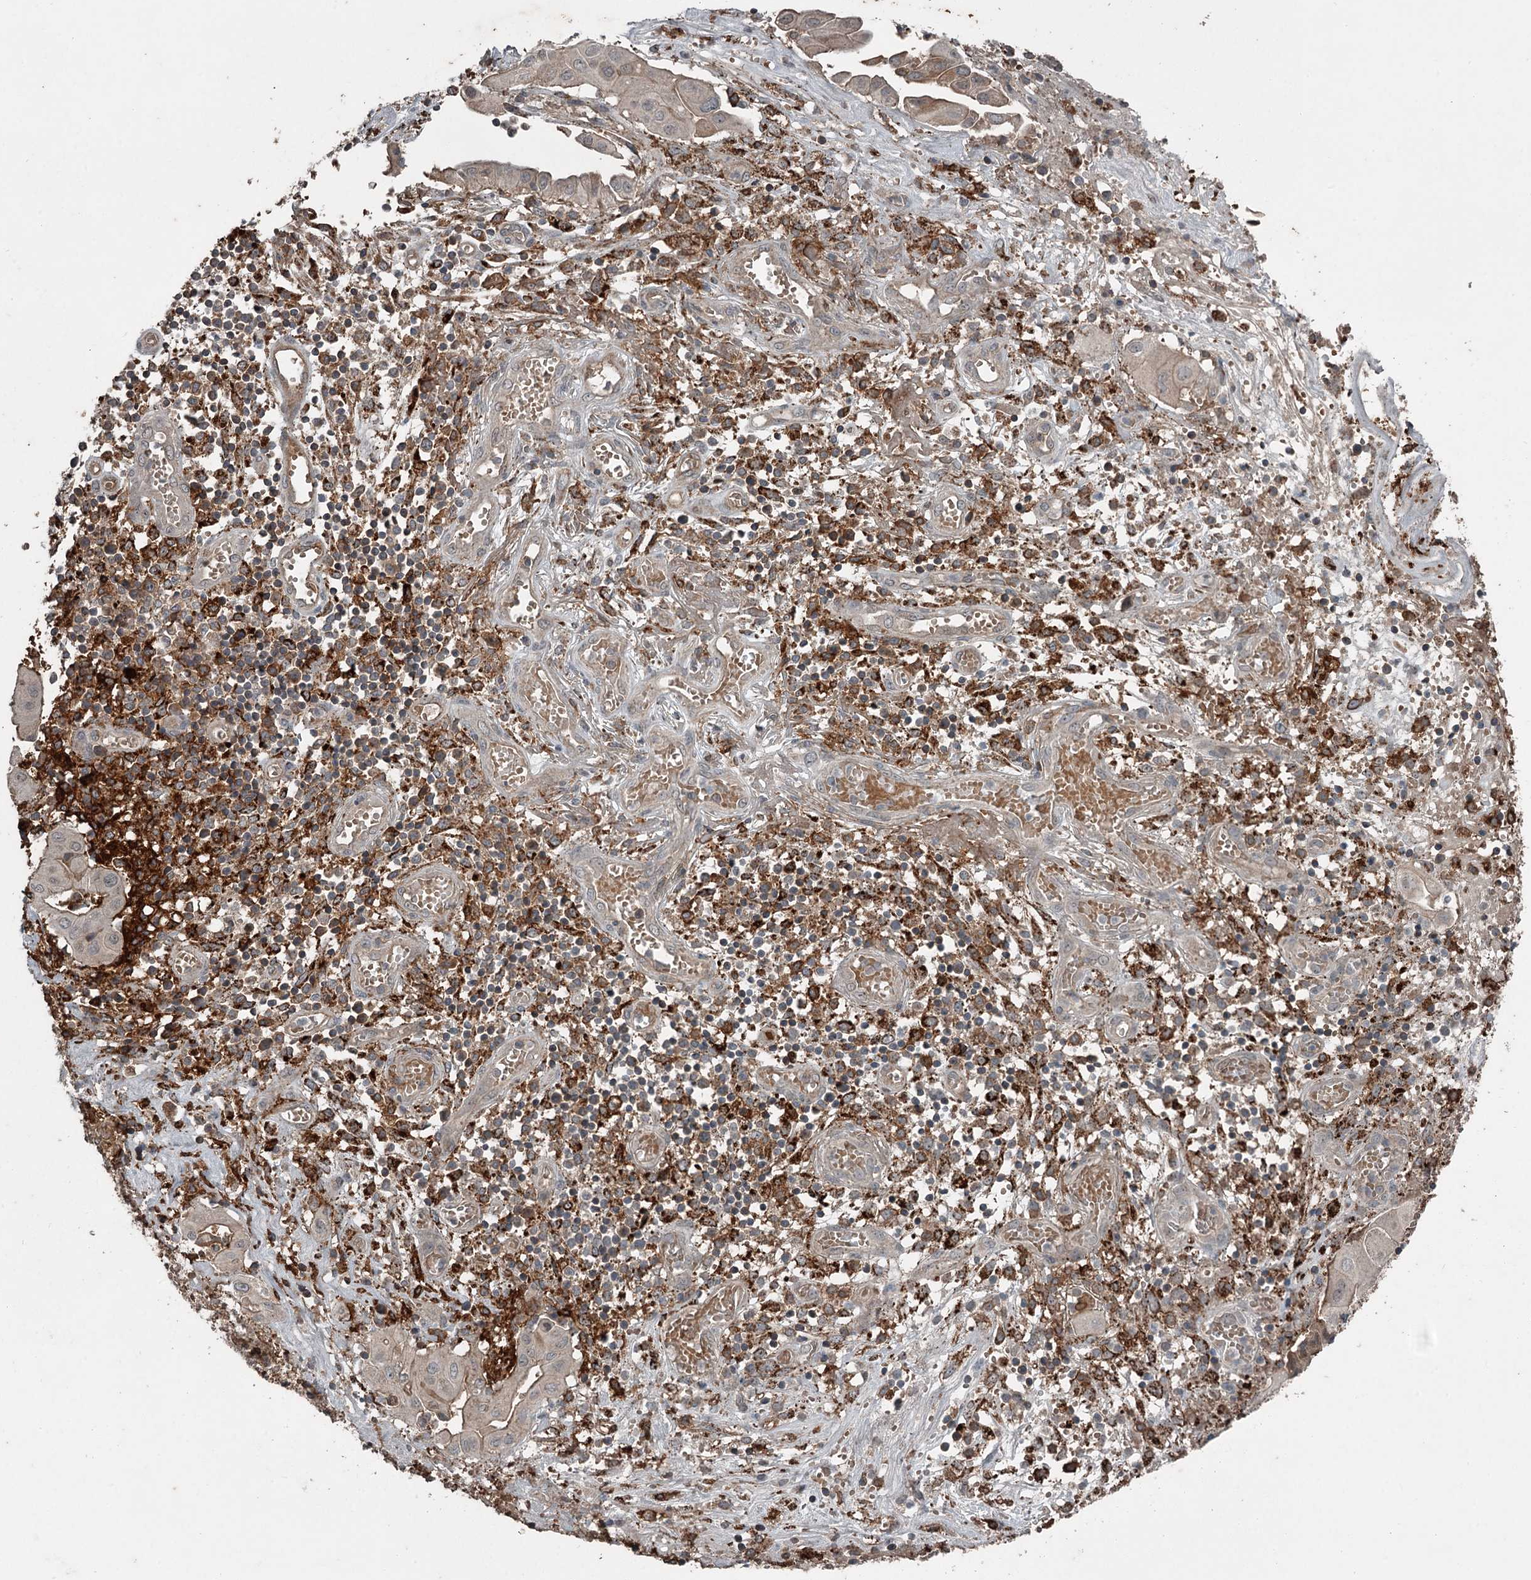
{"staining": {"intensity": "negative", "quantity": "none", "location": "none"}, "tissue": "endometrial cancer", "cell_type": "Tumor cells", "image_type": "cancer", "snomed": [{"axis": "morphology", "description": "Adenocarcinoma, NOS"}, {"axis": "topography", "description": "Uterus"}, {"axis": "topography", "description": "Endometrium"}], "caption": "Endometrial cancer was stained to show a protein in brown. There is no significant positivity in tumor cells.", "gene": "SLC39A8", "patient": {"sex": "female", "age": 70}}